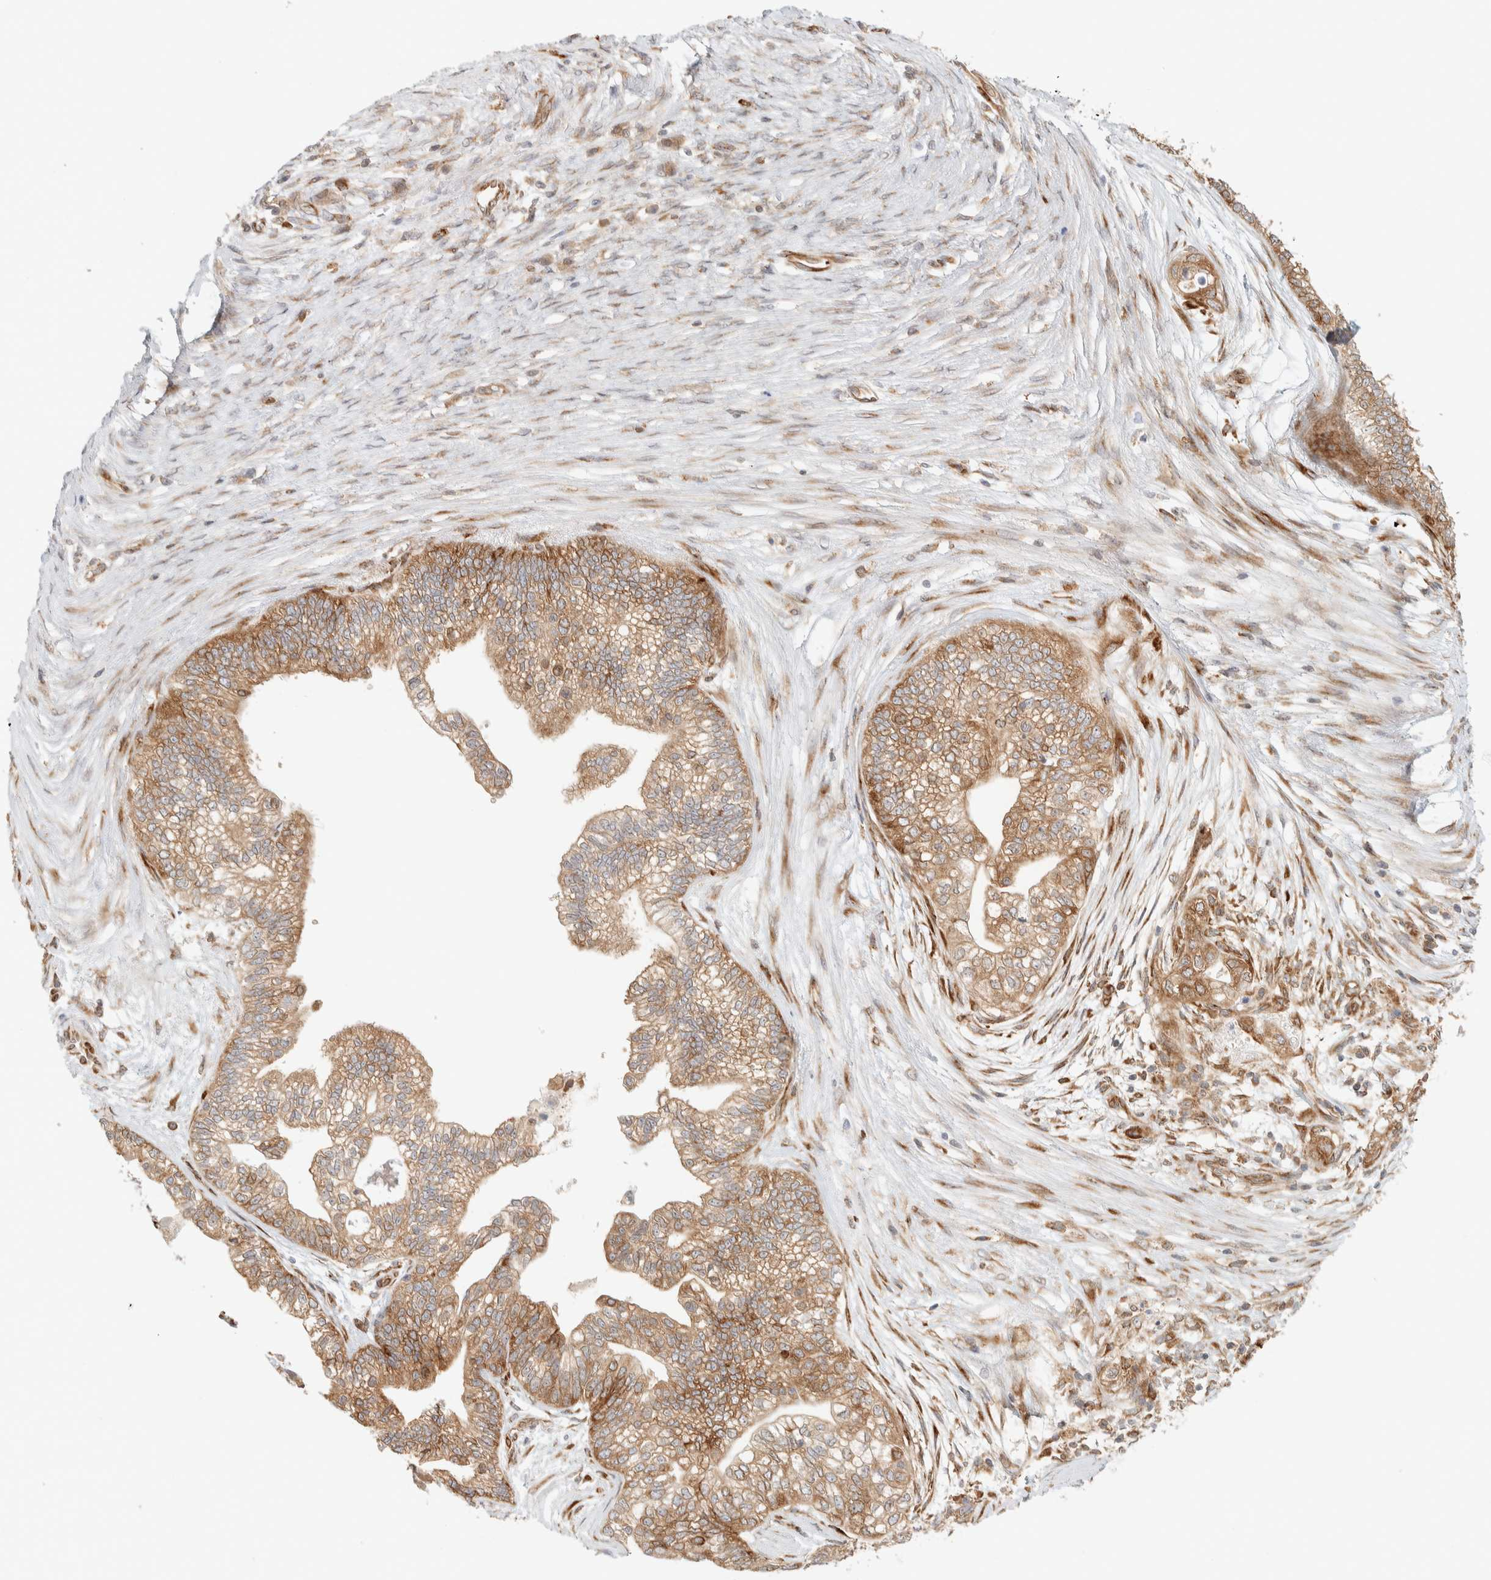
{"staining": {"intensity": "moderate", "quantity": ">75%", "location": "cytoplasmic/membranous"}, "tissue": "pancreatic cancer", "cell_type": "Tumor cells", "image_type": "cancer", "snomed": [{"axis": "morphology", "description": "Adenocarcinoma, NOS"}, {"axis": "topography", "description": "Pancreas"}], "caption": "Immunohistochemistry (IHC) (DAB (3,3'-diaminobenzidine)) staining of pancreatic cancer (adenocarcinoma) shows moderate cytoplasmic/membranous protein staining in approximately >75% of tumor cells. The protein of interest is stained brown, and the nuclei are stained in blue (DAB (3,3'-diaminobenzidine) IHC with brightfield microscopy, high magnification).", "gene": "LLGL2", "patient": {"sex": "male", "age": 72}}